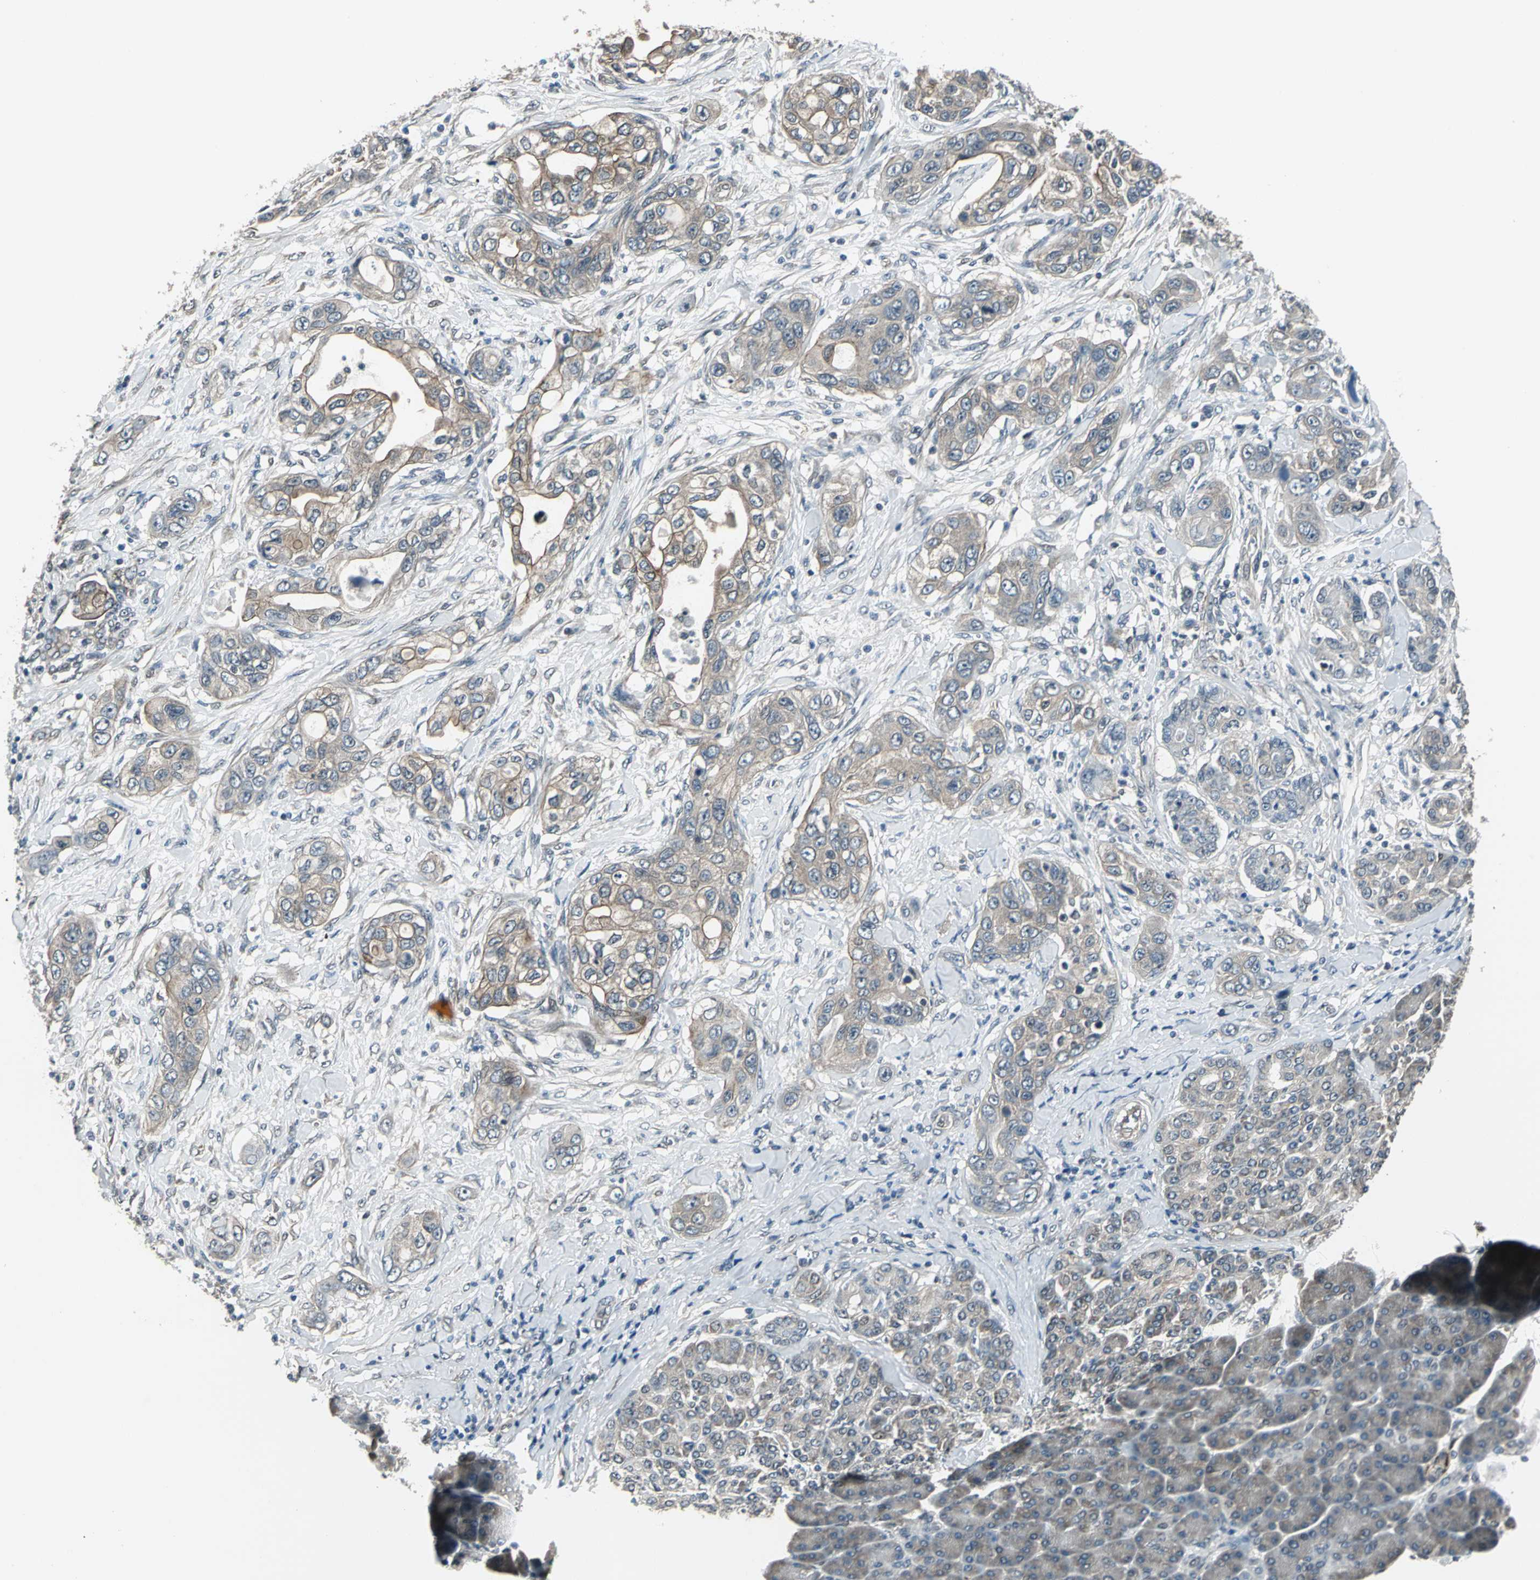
{"staining": {"intensity": "moderate", "quantity": ">75%", "location": "cytoplasmic/membranous"}, "tissue": "pancreatic cancer", "cell_type": "Tumor cells", "image_type": "cancer", "snomed": [{"axis": "morphology", "description": "Adenocarcinoma, NOS"}, {"axis": "topography", "description": "Pancreas"}], "caption": "Pancreatic cancer stained with IHC exhibits moderate cytoplasmic/membranous staining in about >75% of tumor cells. The staining was performed using DAB to visualize the protein expression in brown, while the nuclei were stained in blue with hematoxylin (Magnification: 20x).", "gene": "PFDN1", "patient": {"sex": "female", "age": 70}}